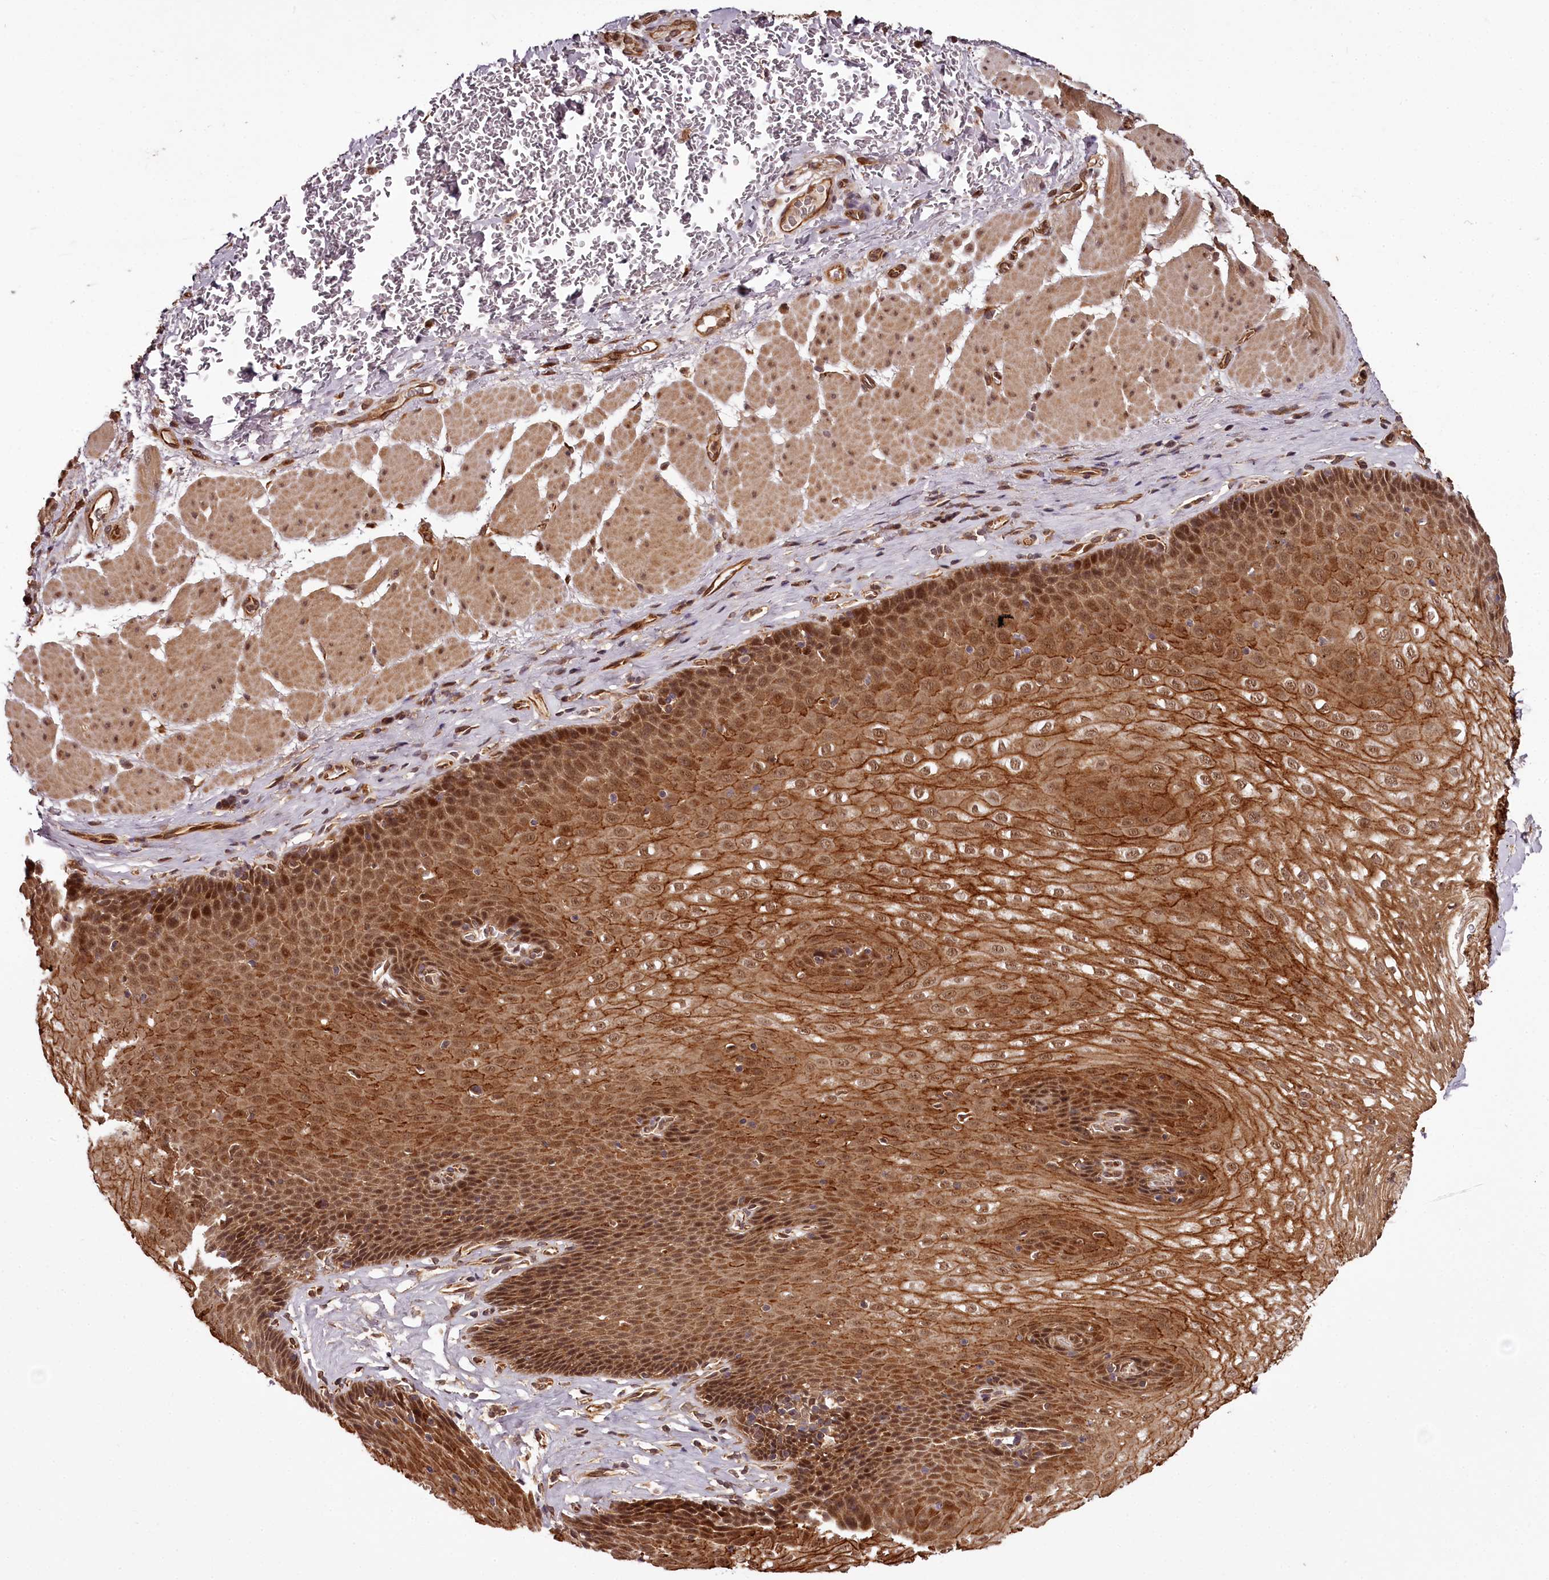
{"staining": {"intensity": "strong", "quantity": ">75%", "location": "cytoplasmic/membranous,nuclear"}, "tissue": "esophagus", "cell_type": "Squamous epithelial cells", "image_type": "normal", "snomed": [{"axis": "morphology", "description": "Normal tissue, NOS"}, {"axis": "topography", "description": "Esophagus"}], "caption": "DAB immunohistochemical staining of unremarkable human esophagus exhibits strong cytoplasmic/membranous,nuclear protein staining in about >75% of squamous epithelial cells. (DAB IHC with brightfield microscopy, high magnification).", "gene": "MAML3", "patient": {"sex": "female", "age": 66}}